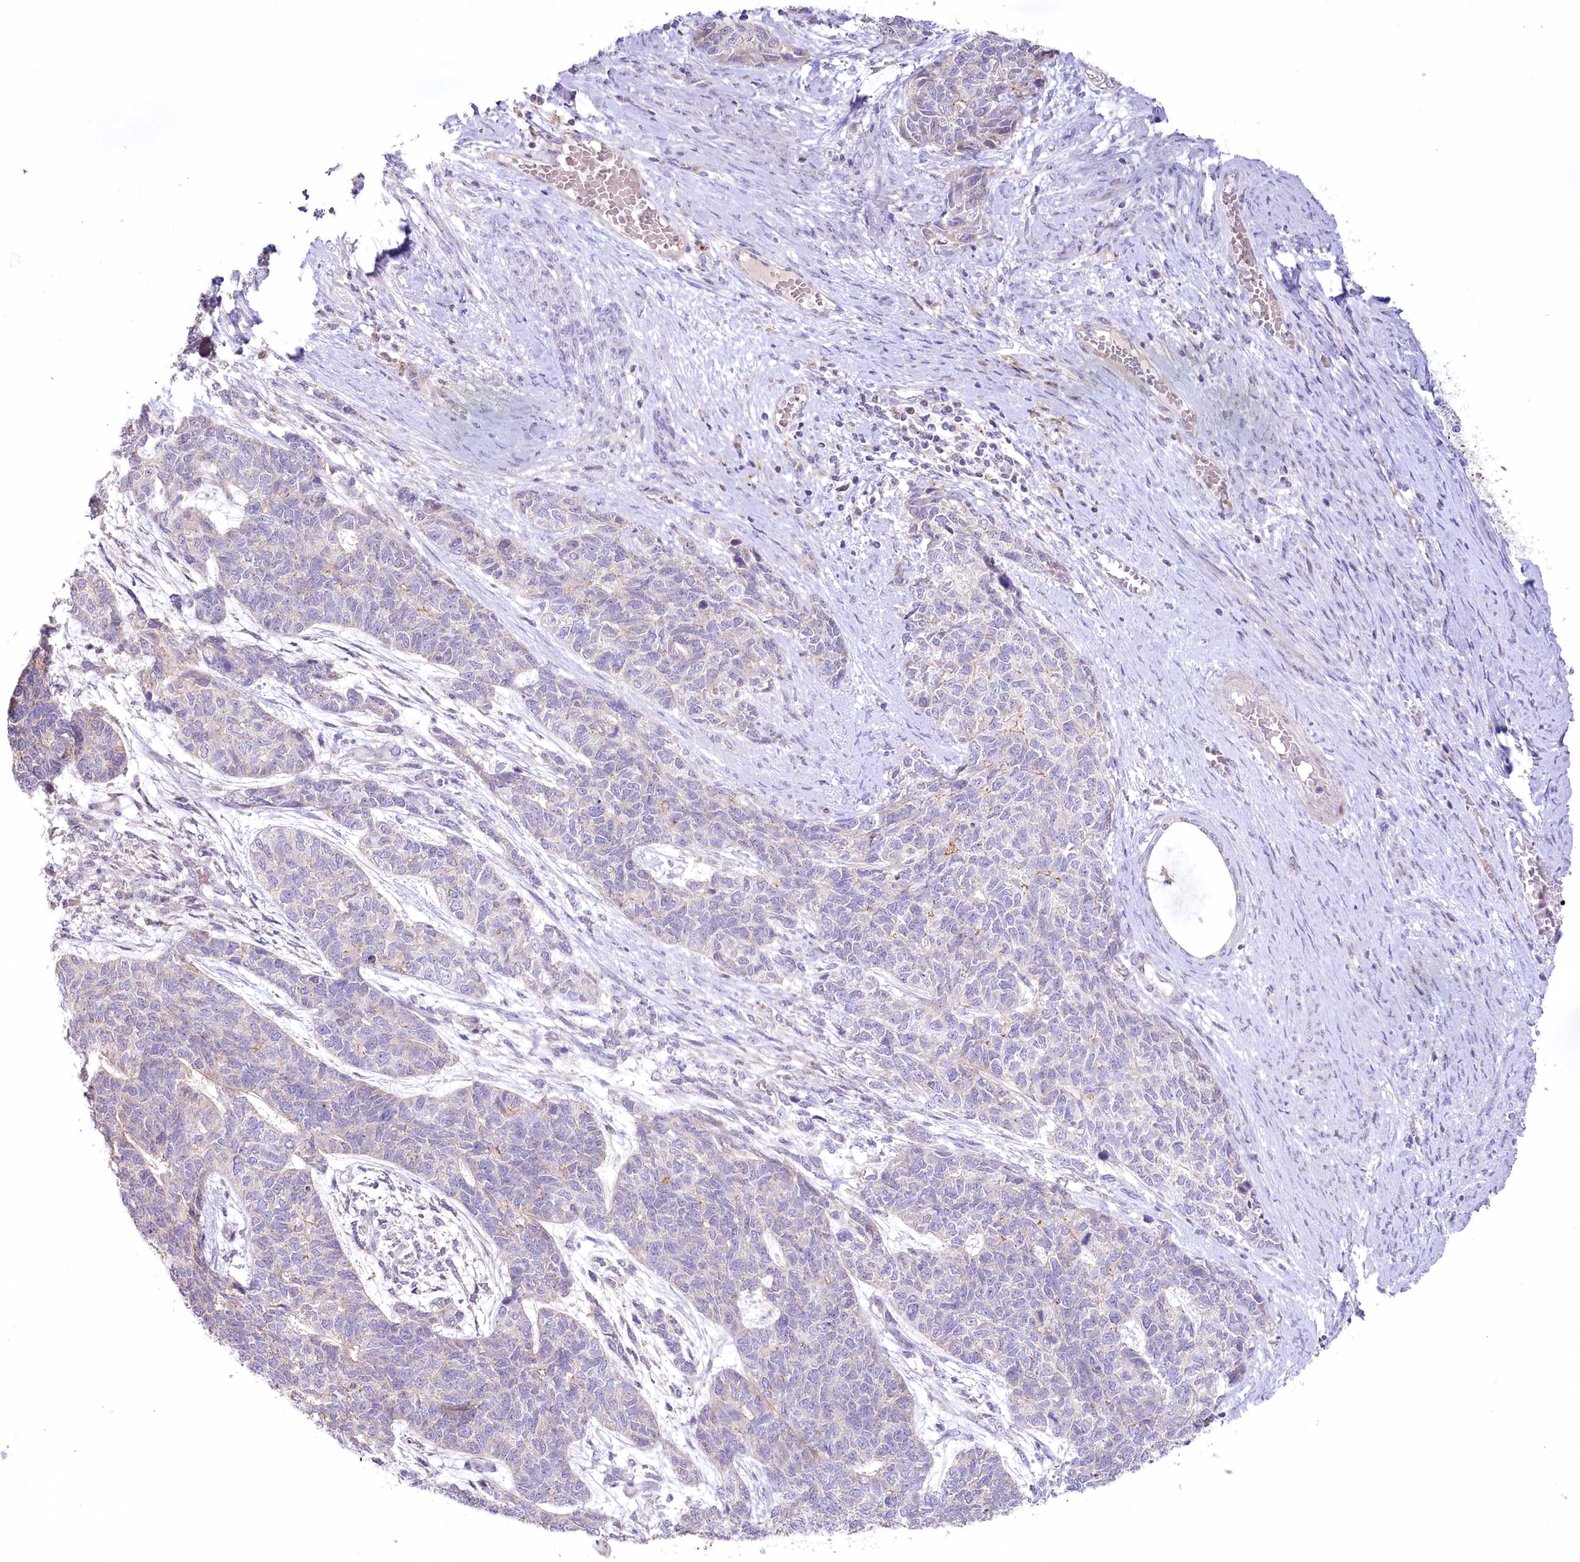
{"staining": {"intensity": "negative", "quantity": "none", "location": "none"}, "tissue": "cervical cancer", "cell_type": "Tumor cells", "image_type": "cancer", "snomed": [{"axis": "morphology", "description": "Squamous cell carcinoma, NOS"}, {"axis": "topography", "description": "Cervix"}], "caption": "Image shows no protein expression in tumor cells of cervical cancer tissue.", "gene": "SLC6A11", "patient": {"sex": "female", "age": 63}}